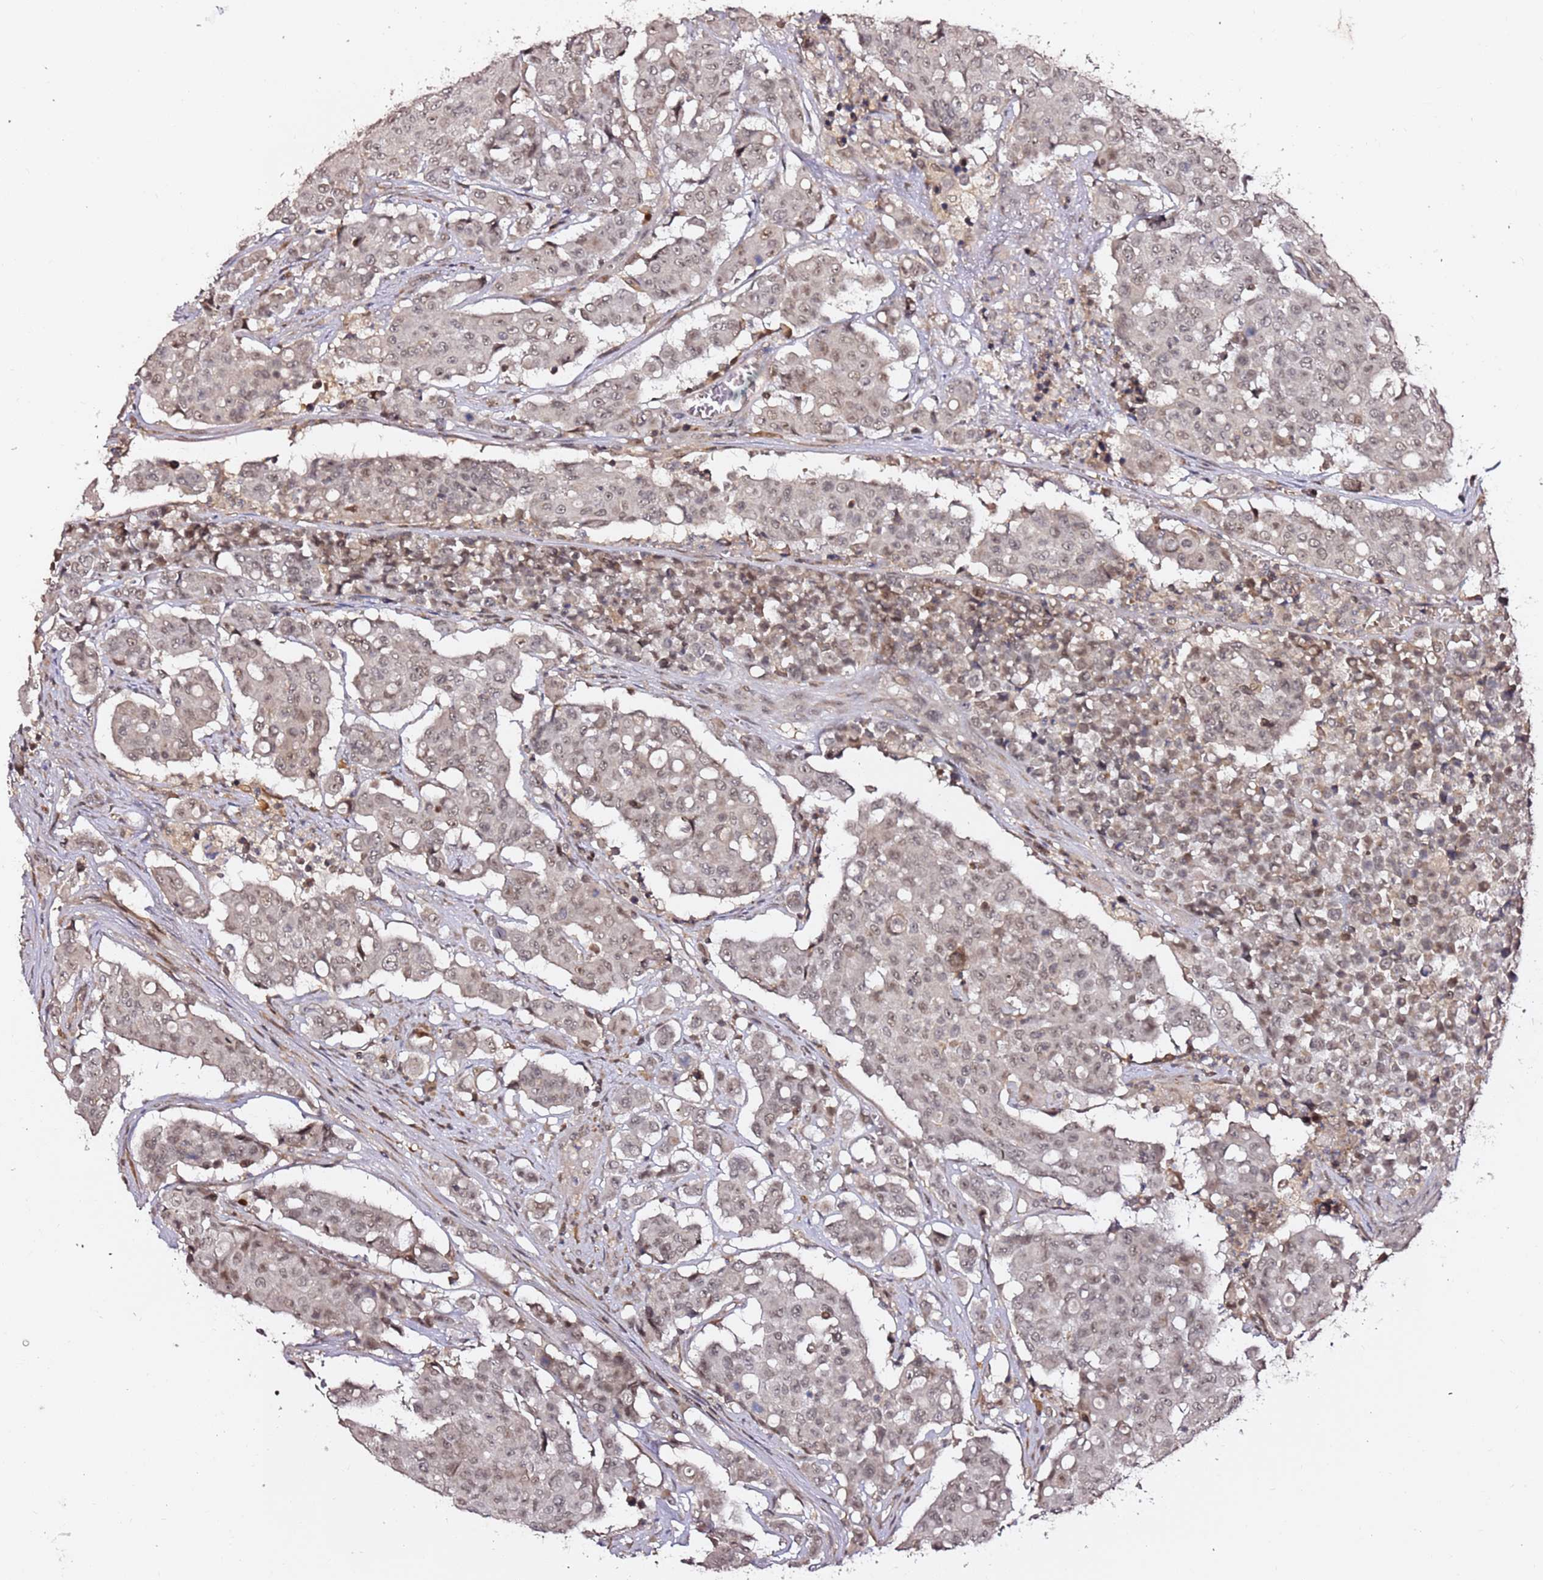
{"staining": {"intensity": "weak", "quantity": "25%-75%", "location": "nuclear"}, "tissue": "colorectal cancer", "cell_type": "Tumor cells", "image_type": "cancer", "snomed": [{"axis": "morphology", "description": "Adenocarcinoma, NOS"}, {"axis": "topography", "description": "Colon"}], "caption": "Immunohistochemical staining of human colorectal cancer (adenocarcinoma) displays low levels of weak nuclear protein expression in about 25%-75% of tumor cells.", "gene": "OR5V1", "patient": {"sex": "male", "age": 51}}